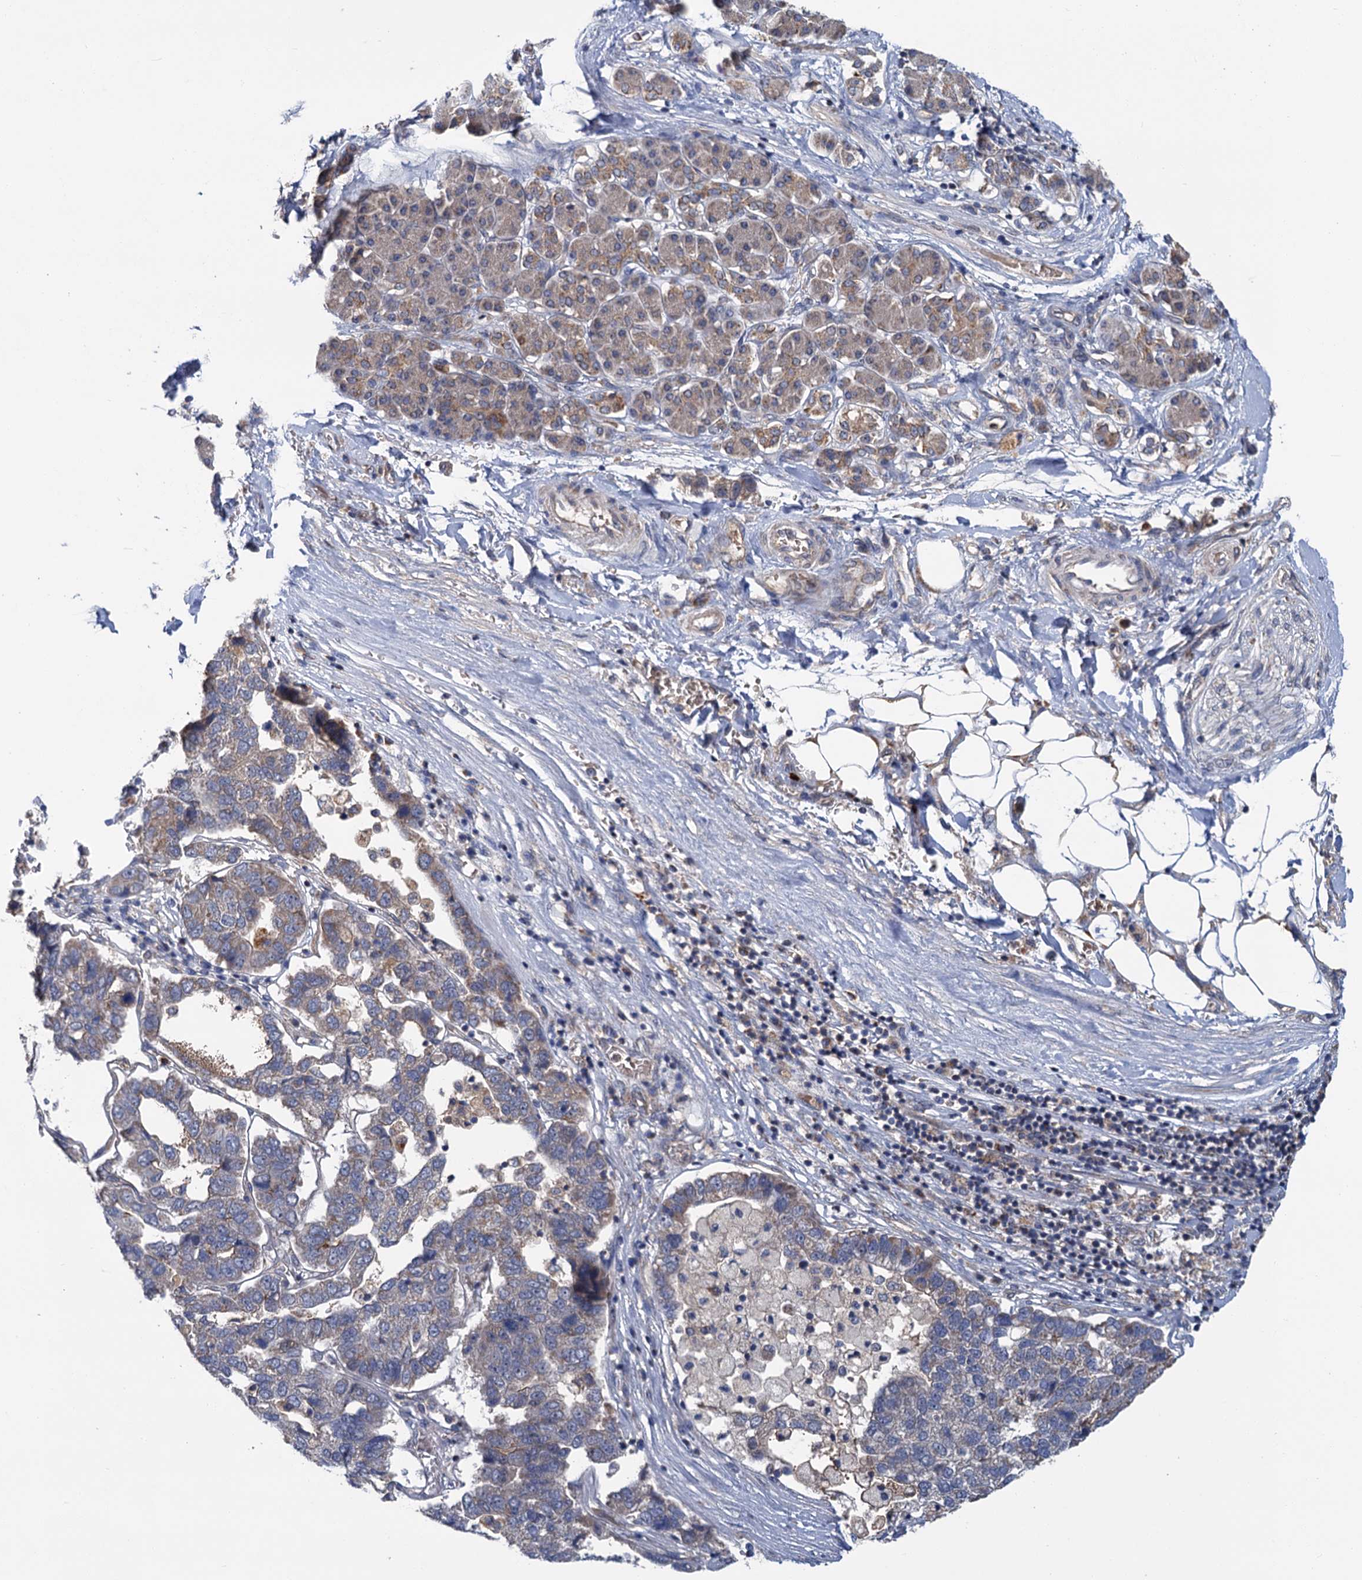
{"staining": {"intensity": "weak", "quantity": "<25%", "location": "cytoplasmic/membranous"}, "tissue": "pancreatic cancer", "cell_type": "Tumor cells", "image_type": "cancer", "snomed": [{"axis": "morphology", "description": "Adenocarcinoma, NOS"}, {"axis": "topography", "description": "Pancreas"}], "caption": "Immunohistochemical staining of pancreatic cancer shows no significant expression in tumor cells.", "gene": "DYNC2H1", "patient": {"sex": "female", "age": 61}}